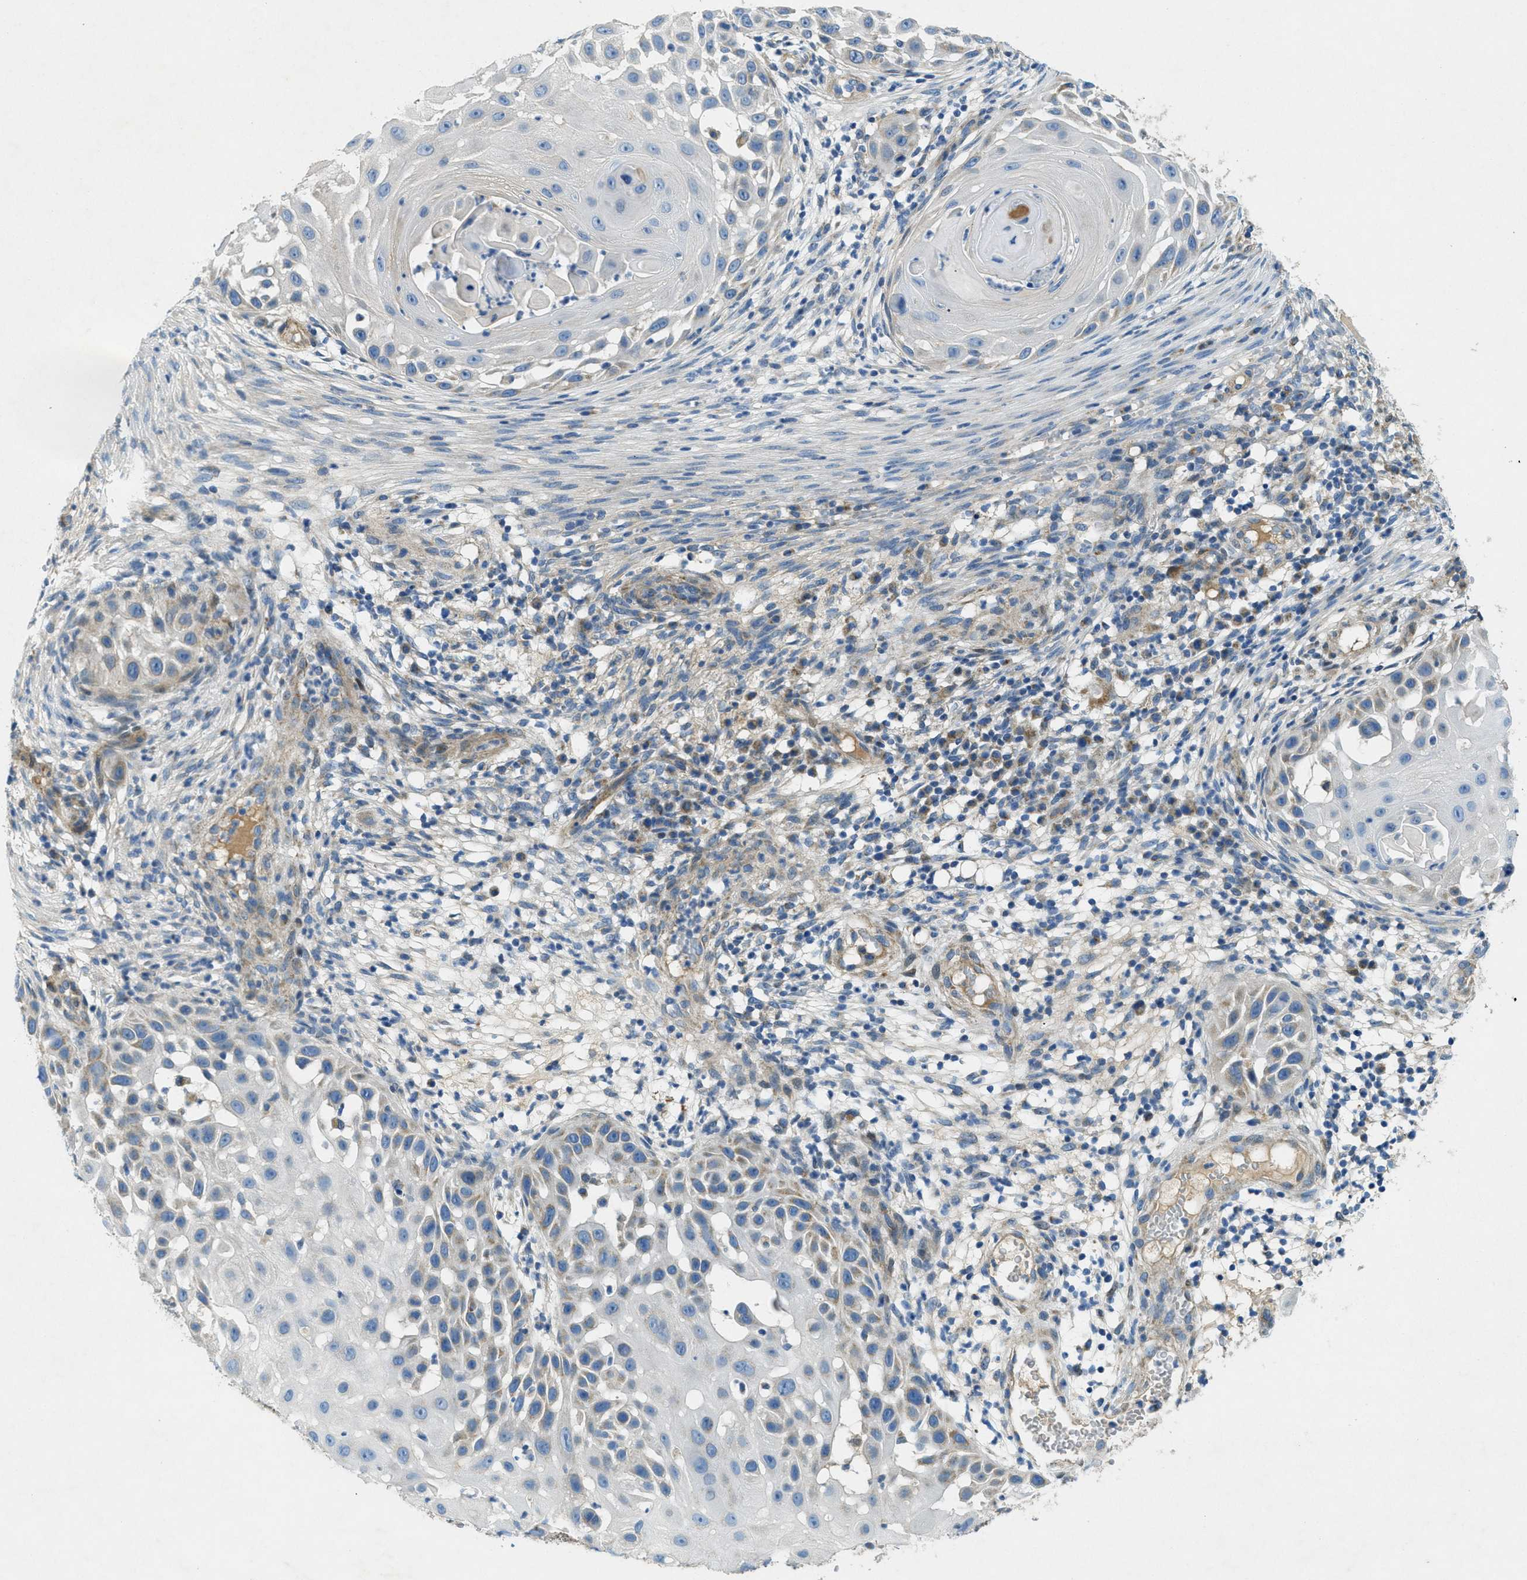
{"staining": {"intensity": "weak", "quantity": "<25%", "location": "cytoplasmic/membranous"}, "tissue": "skin cancer", "cell_type": "Tumor cells", "image_type": "cancer", "snomed": [{"axis": "morphology", "description": "Squamous cell carcinoma, NOS"}, {"axis": "topography", "description": "Skin"}], "caption": "IHC photomicrograph of neoplastic tissue: human skin cancer stained with DAB demonstrates no significant protein positivity in tumor cells.", "gene": "CYGB", "patient": {"sex": "female", "age": 44}}